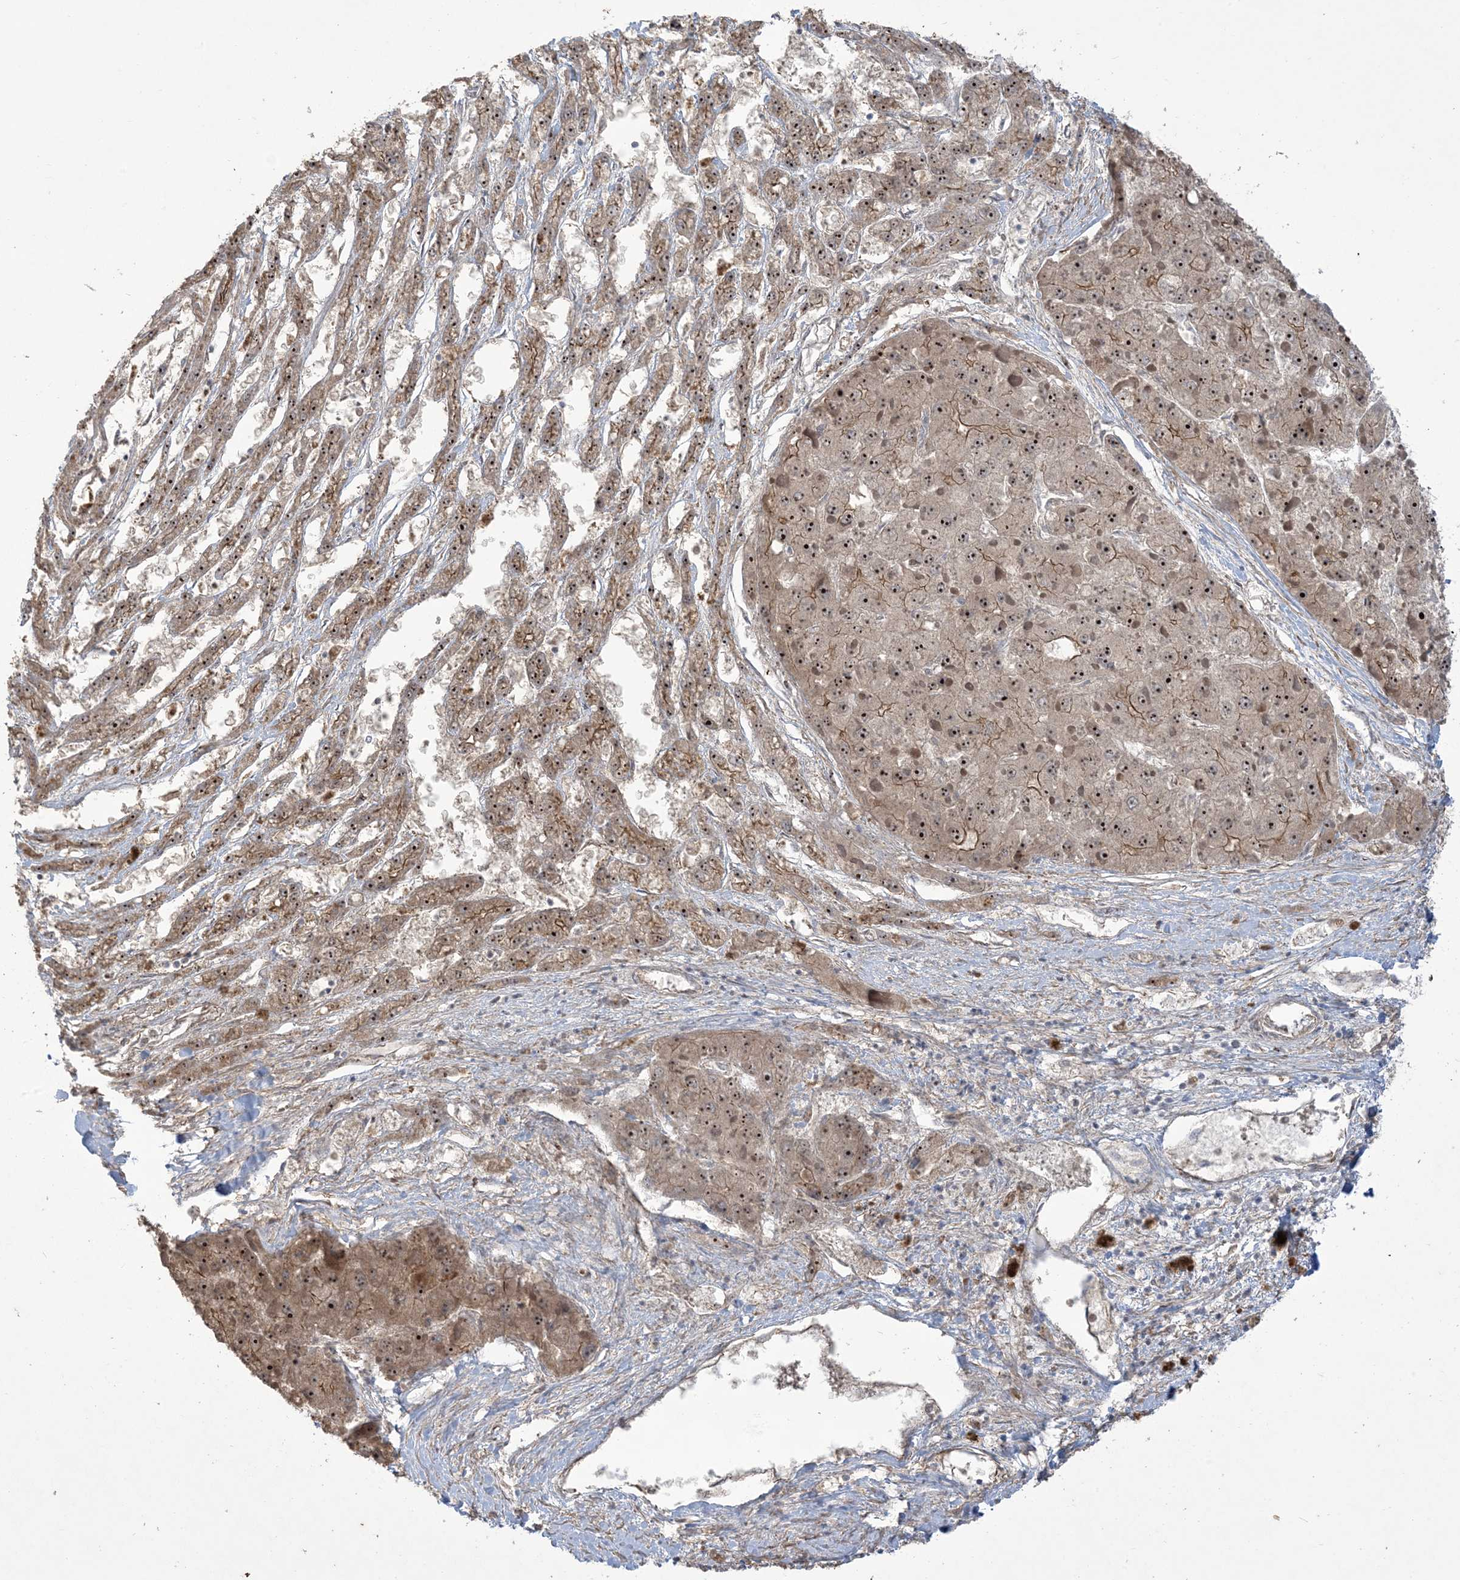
{"staining": {"intensity": "moderate", "quantity": ">75%", "location": "cytoplasmic/membranous,nuclear"}, "tissue": "liver cancer", "cell_type": "Tumor cells", "image_type": "cancer", "snomed": [{"axis": "morphology", "description": "Carcinoma, Hepatocellular, NOS"}, {"axis": "topography", "description": "Liver"}], "caption": "Tumor cells show medium levels of moderate cytoplasmic/membranous and nuclear positivity in approximately >75% of cells in human liver hepatocellular carcinoma.", "gene": "KLHL18", "patient": {"sex": "female", "age": 73}}